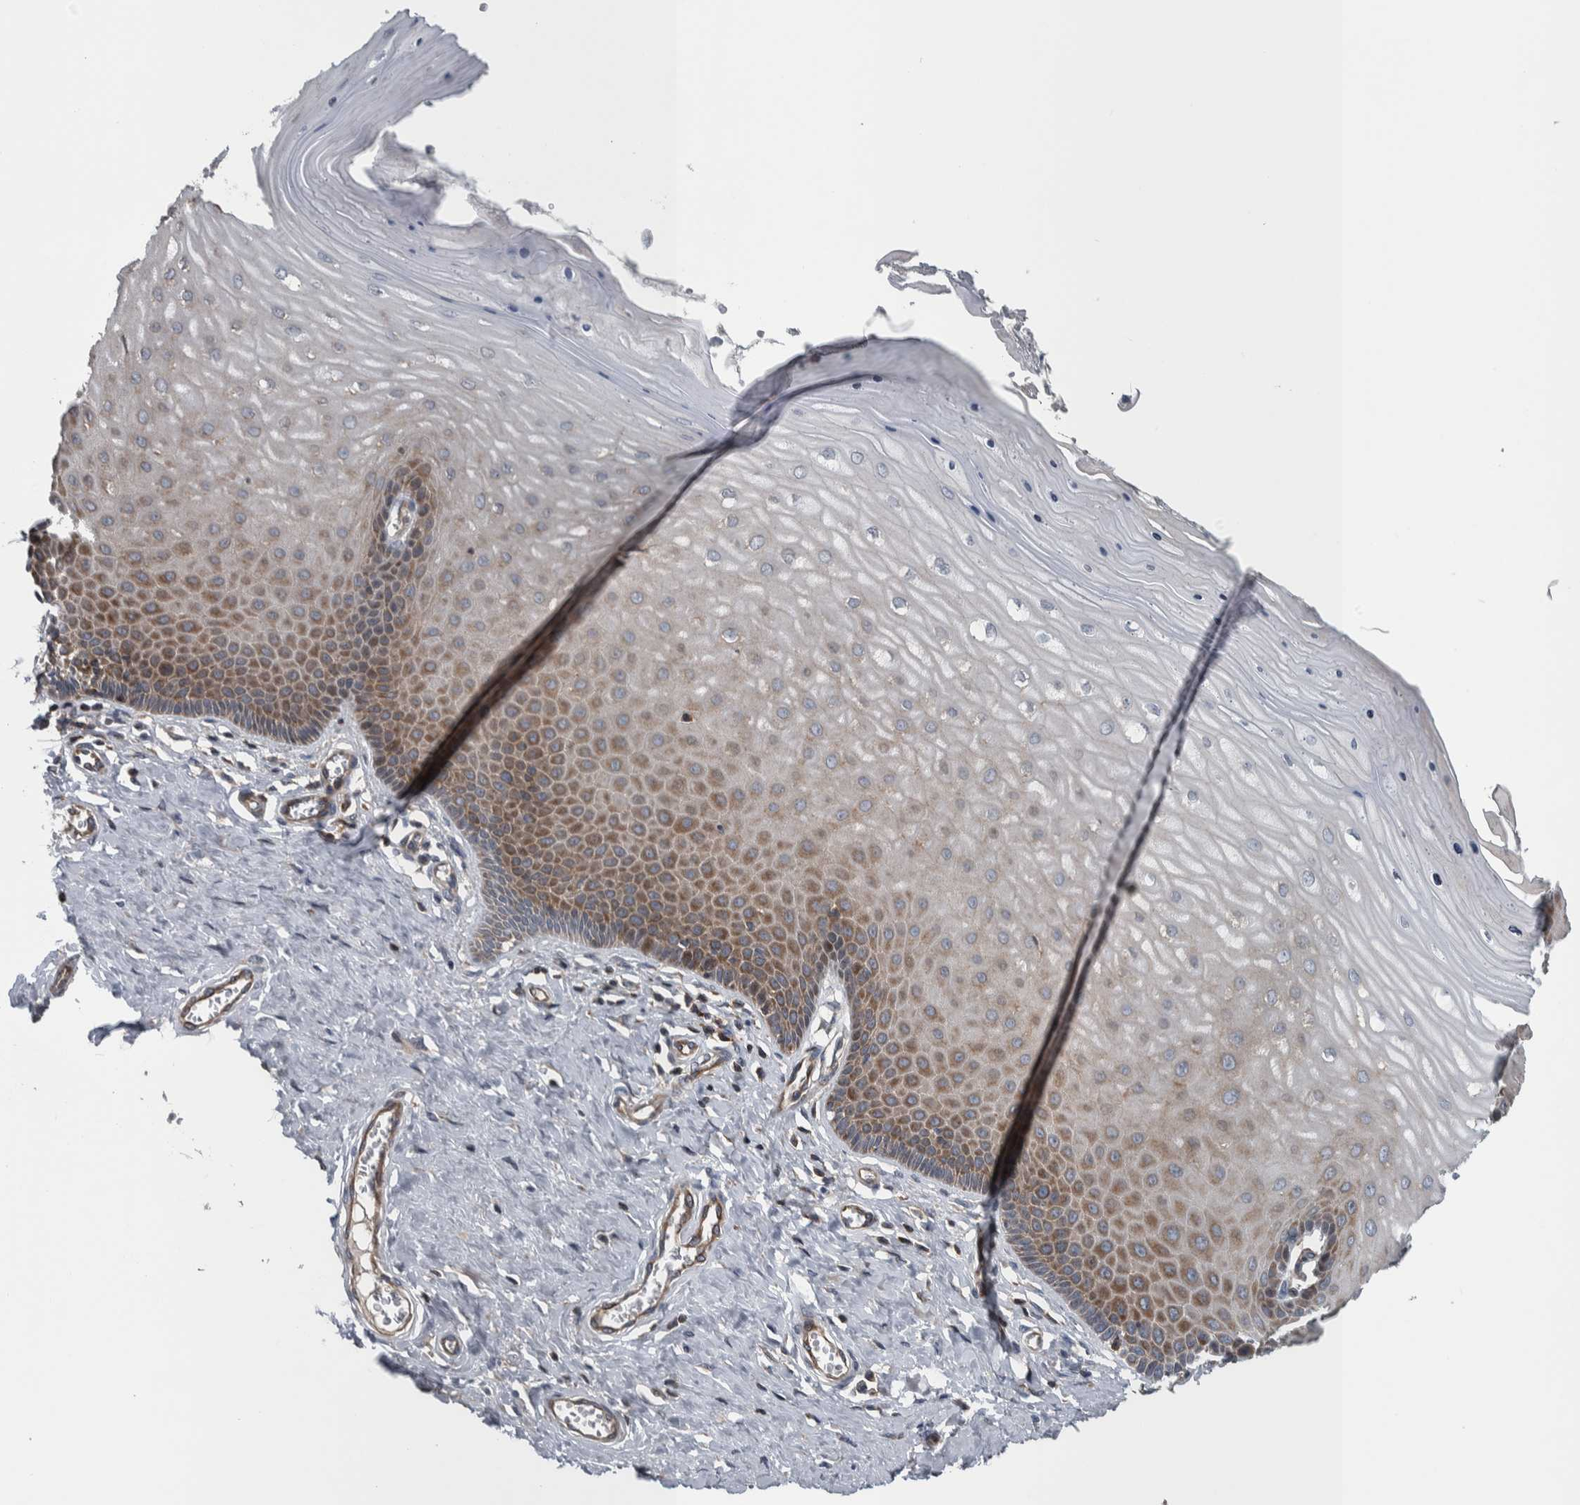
{"staining": {"intensity": "moderate", "quantity": "25%-75%", "location": "cytoplasmic/membranous"}, "tissue": "cervix", "cell_type": "Glandular cells", "image_type": "normal", "snomed": [{"axis": "morphology", "description": "Normal tissue, NOS"}, {"axis": "topography", "description": "Cervix"}], "caption": "Protein positivity by immunohistochemistry demonstrates moderate cytoplasmic/membranous positivity in approximately 25%-75% of glandular cells in normal cervix. (DAB (3,3'-diaminobenzidine) IHC, brown staining for protein, blue staining for nuclei).", "gene": "BAIAP2L1", "patient": {"sex": "female", "age": 55}}